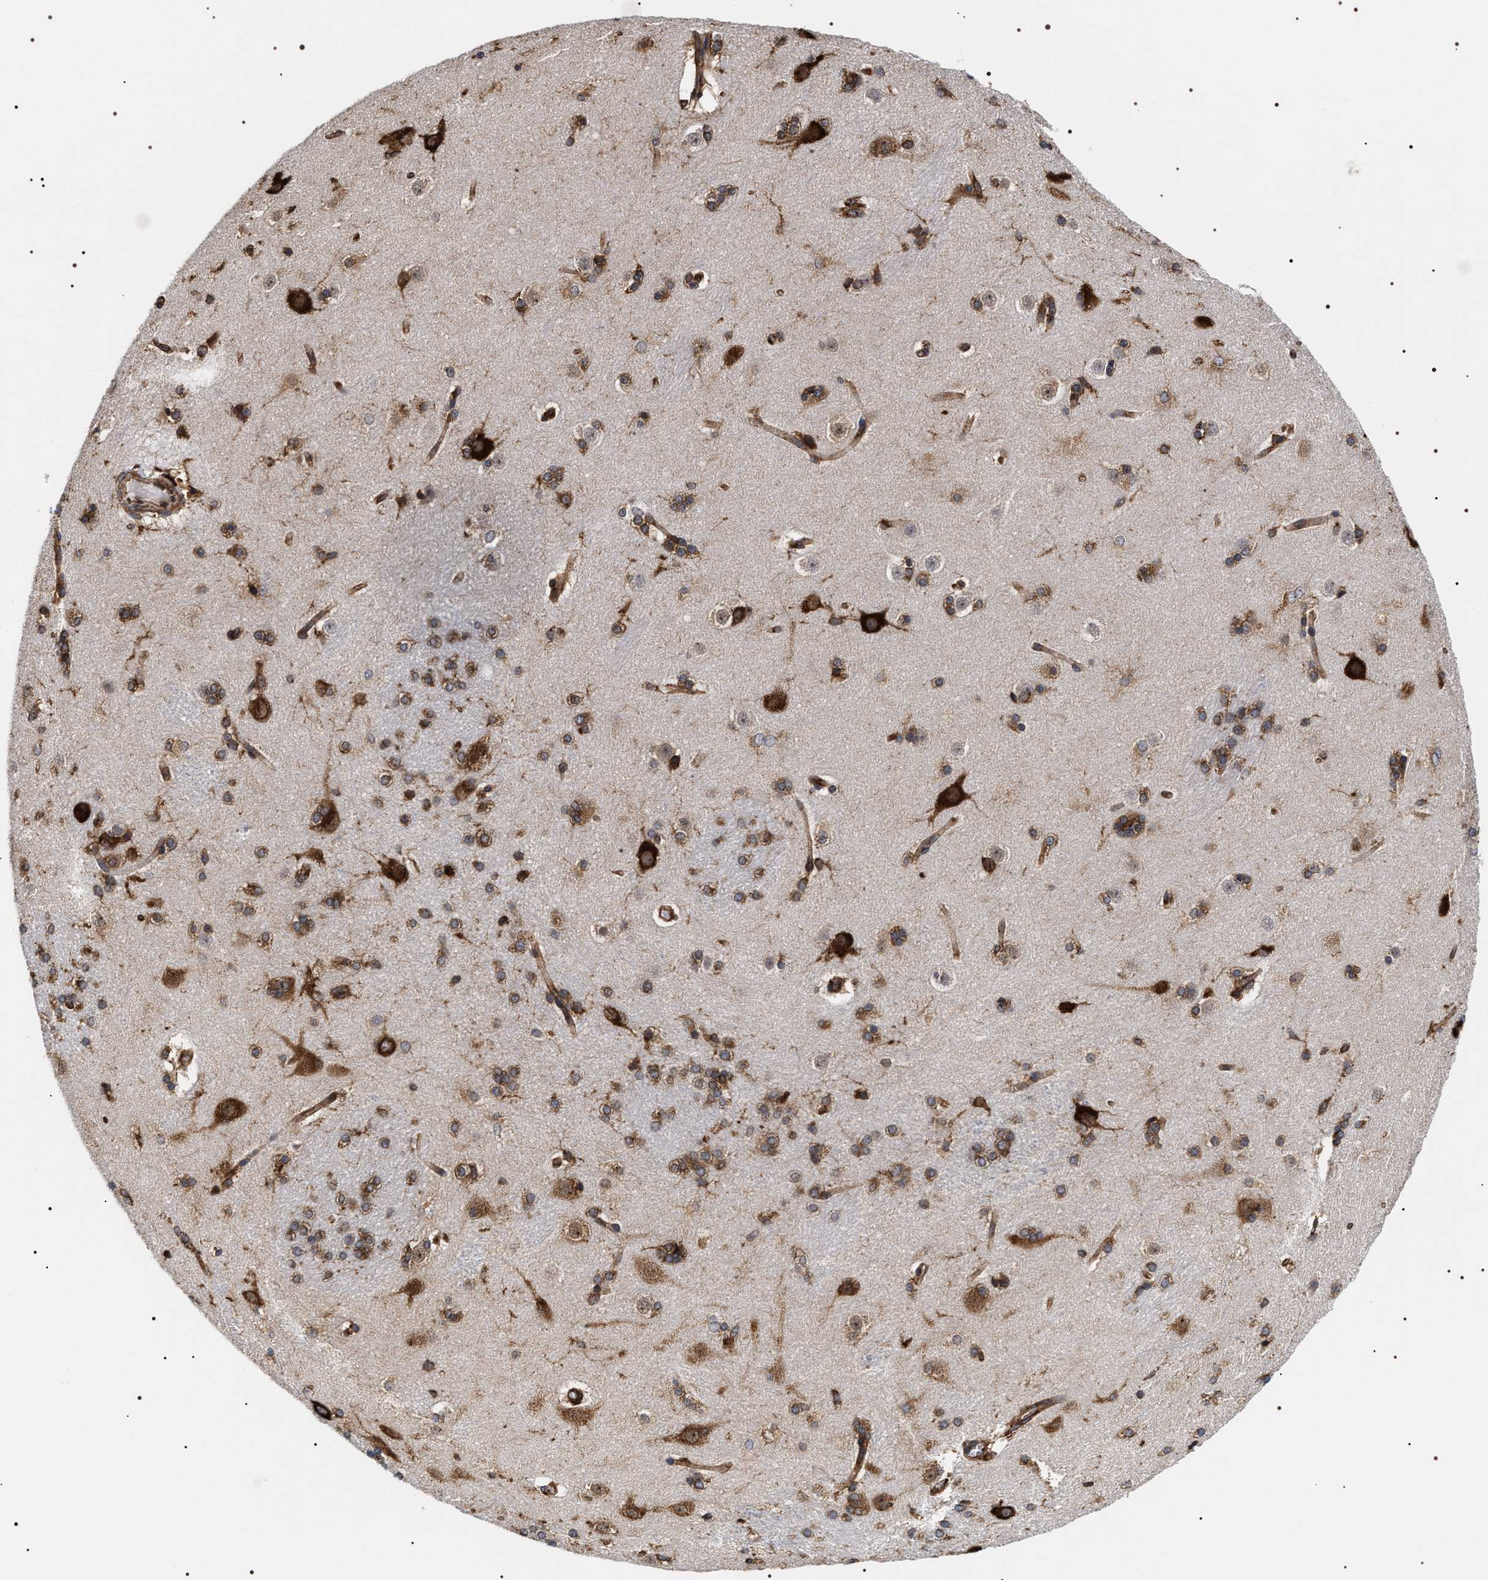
{"staining": {"intensity": "strong", "quantity": "25%-75%", "location": "cytoplasmic/membranous"}, "tissue": "caudate", "cell_type": "Glial cells", "image_type": "normal", "snomed": [{"axis": "morphology", "description": "Normal tissue, NOS"}, {"axis": "topography", "description": "Lateral ventricle wall"}], "caption": "High-power microscopy captured an immunohistochemistry photomicrograph of unremarkable caudate, revealing strong cytoplasmic/membranous staining in about 25%-75% of glial cells. Nuclei are stained in blue.", "gene": "SERBP1", "patient": {"sex": "female", "age": 19}}